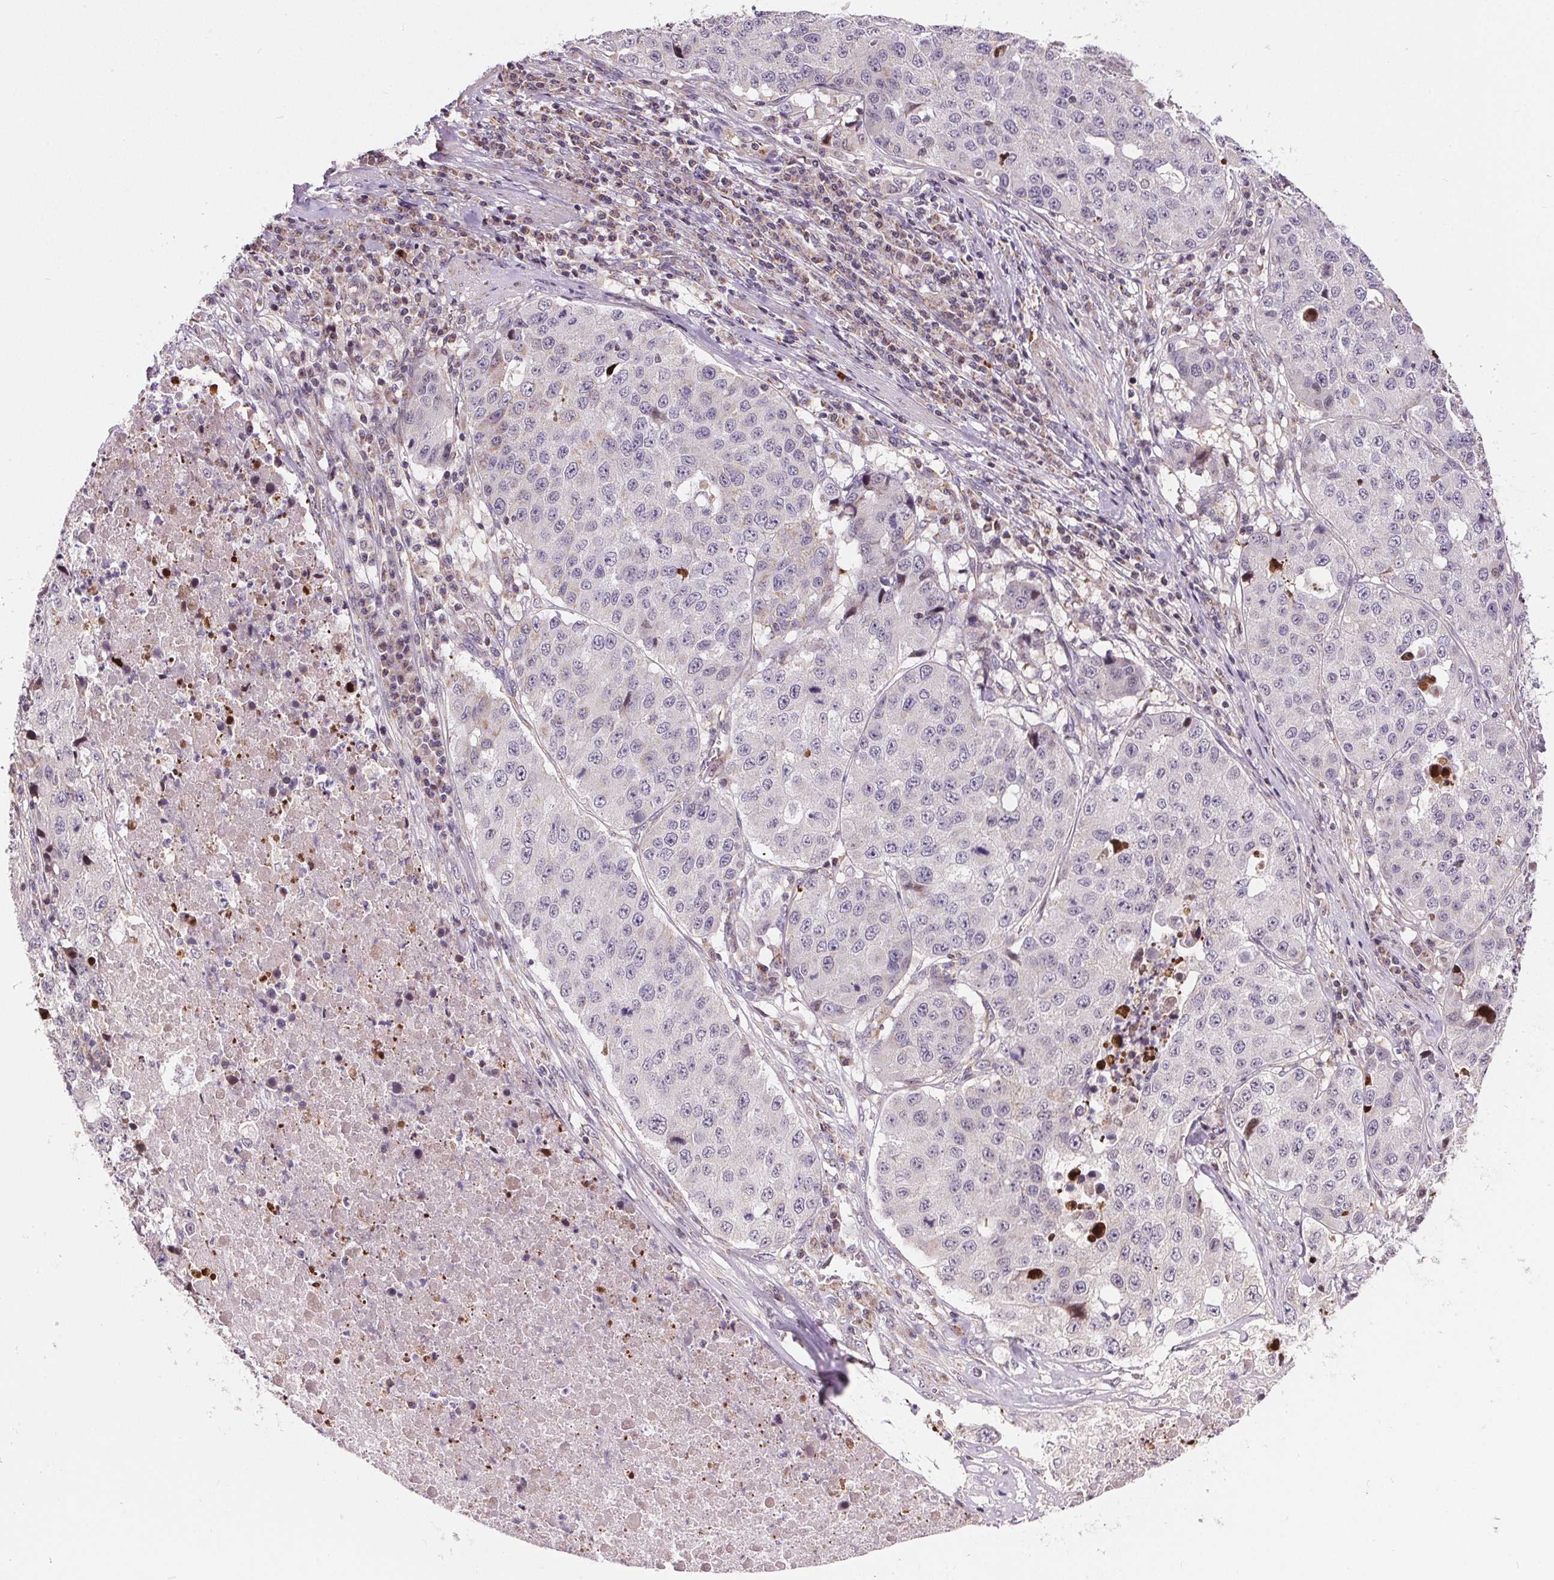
{"staining": {"intensity": "negative", "quantity": "none", "location": "none"}, "tissue": "stomach cancer", "cell_type": "Tumor cells", "image_type": "cancer", "snomed": [{"axis": "morphology", "description": "Adenocarcinoma, NOS"}, {"axis": "topography", "description": "Stomach"}], "caption": "There is no significant expression in tumor cells of stomach adenocarcinoma.", "gene": "SUCLA2", "patient": {"sex": "male", "age": 71}}